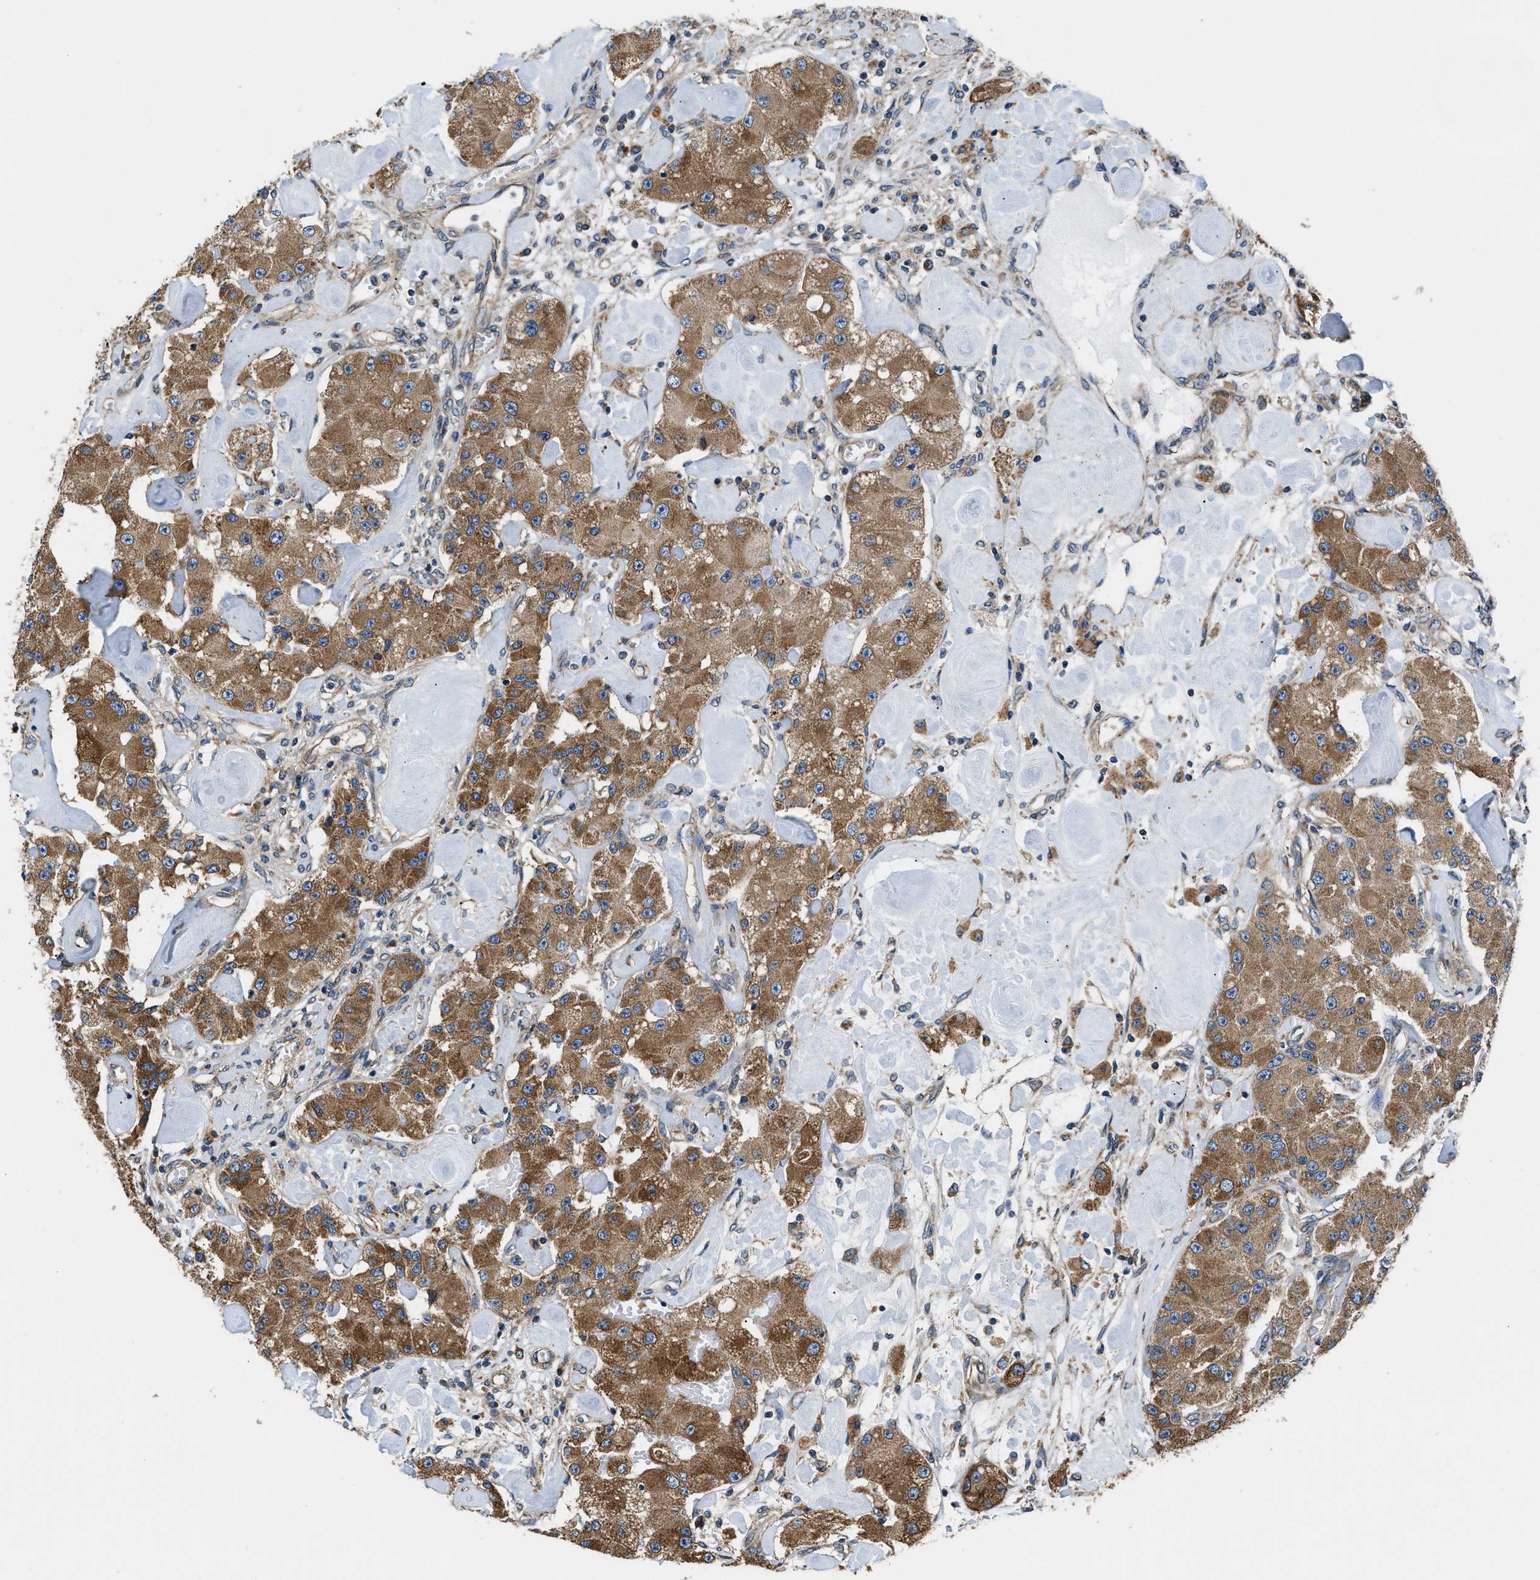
{"staining": {"intensity": "moderate", "quantity": ">75%", "location": "cytoplasmic/membranous"}, "tissue": "carcinoid", "cell_type": "Tumor cells", "image_type": "cancer", "snomed": [{"axis": "morphology", "description": "Carcinoid, malignant, NOS"}, {"axis": "topography", "description": "Pancreas"}], "caption": "Human malignant carcinoid stained for a protein (brown) exhibits moderate cytoplasmic/membranous positive expression in approximately >75% of tumor cells.", "gene": "CEP128", "patient": {"sex": "male", "age": 41}}